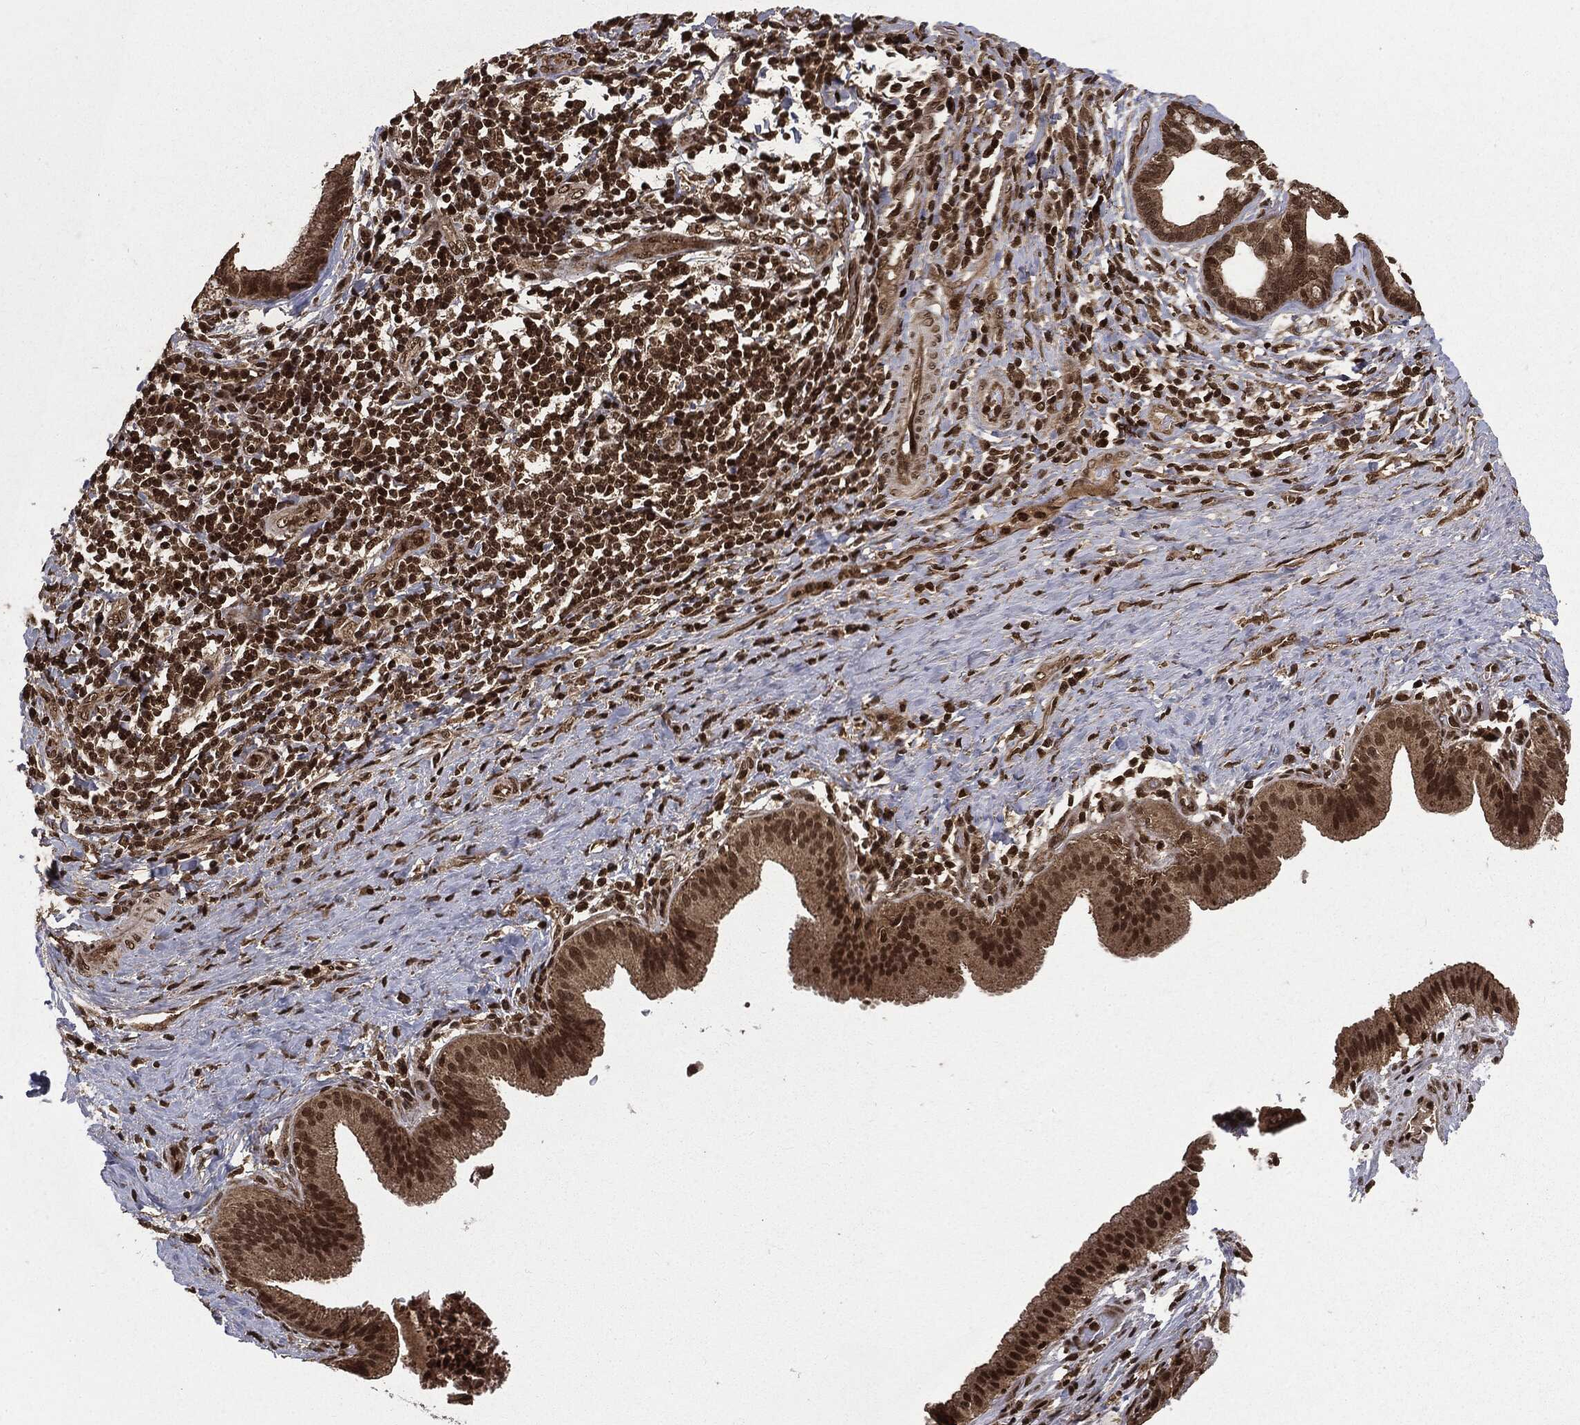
{"staining": {"intensity": "moderate", "quantity": ">75%", "location": "nuclear"}, "tissue": "liver cancer", "cell_type": "Tumor cells", "image_type": "cancer", "snomed": [{"axis": "morphology", "description": "Cholangiocarcinoma"}, {"axis": "topography", "description": "Liver"}], "caption": "Human liver cancer stained with a brown dye demonstrates moderate nuclear positive expression in about >75% of tumor cells.", "gene": "CTDP1", "patient": {"sex": "female", "age": 73}}